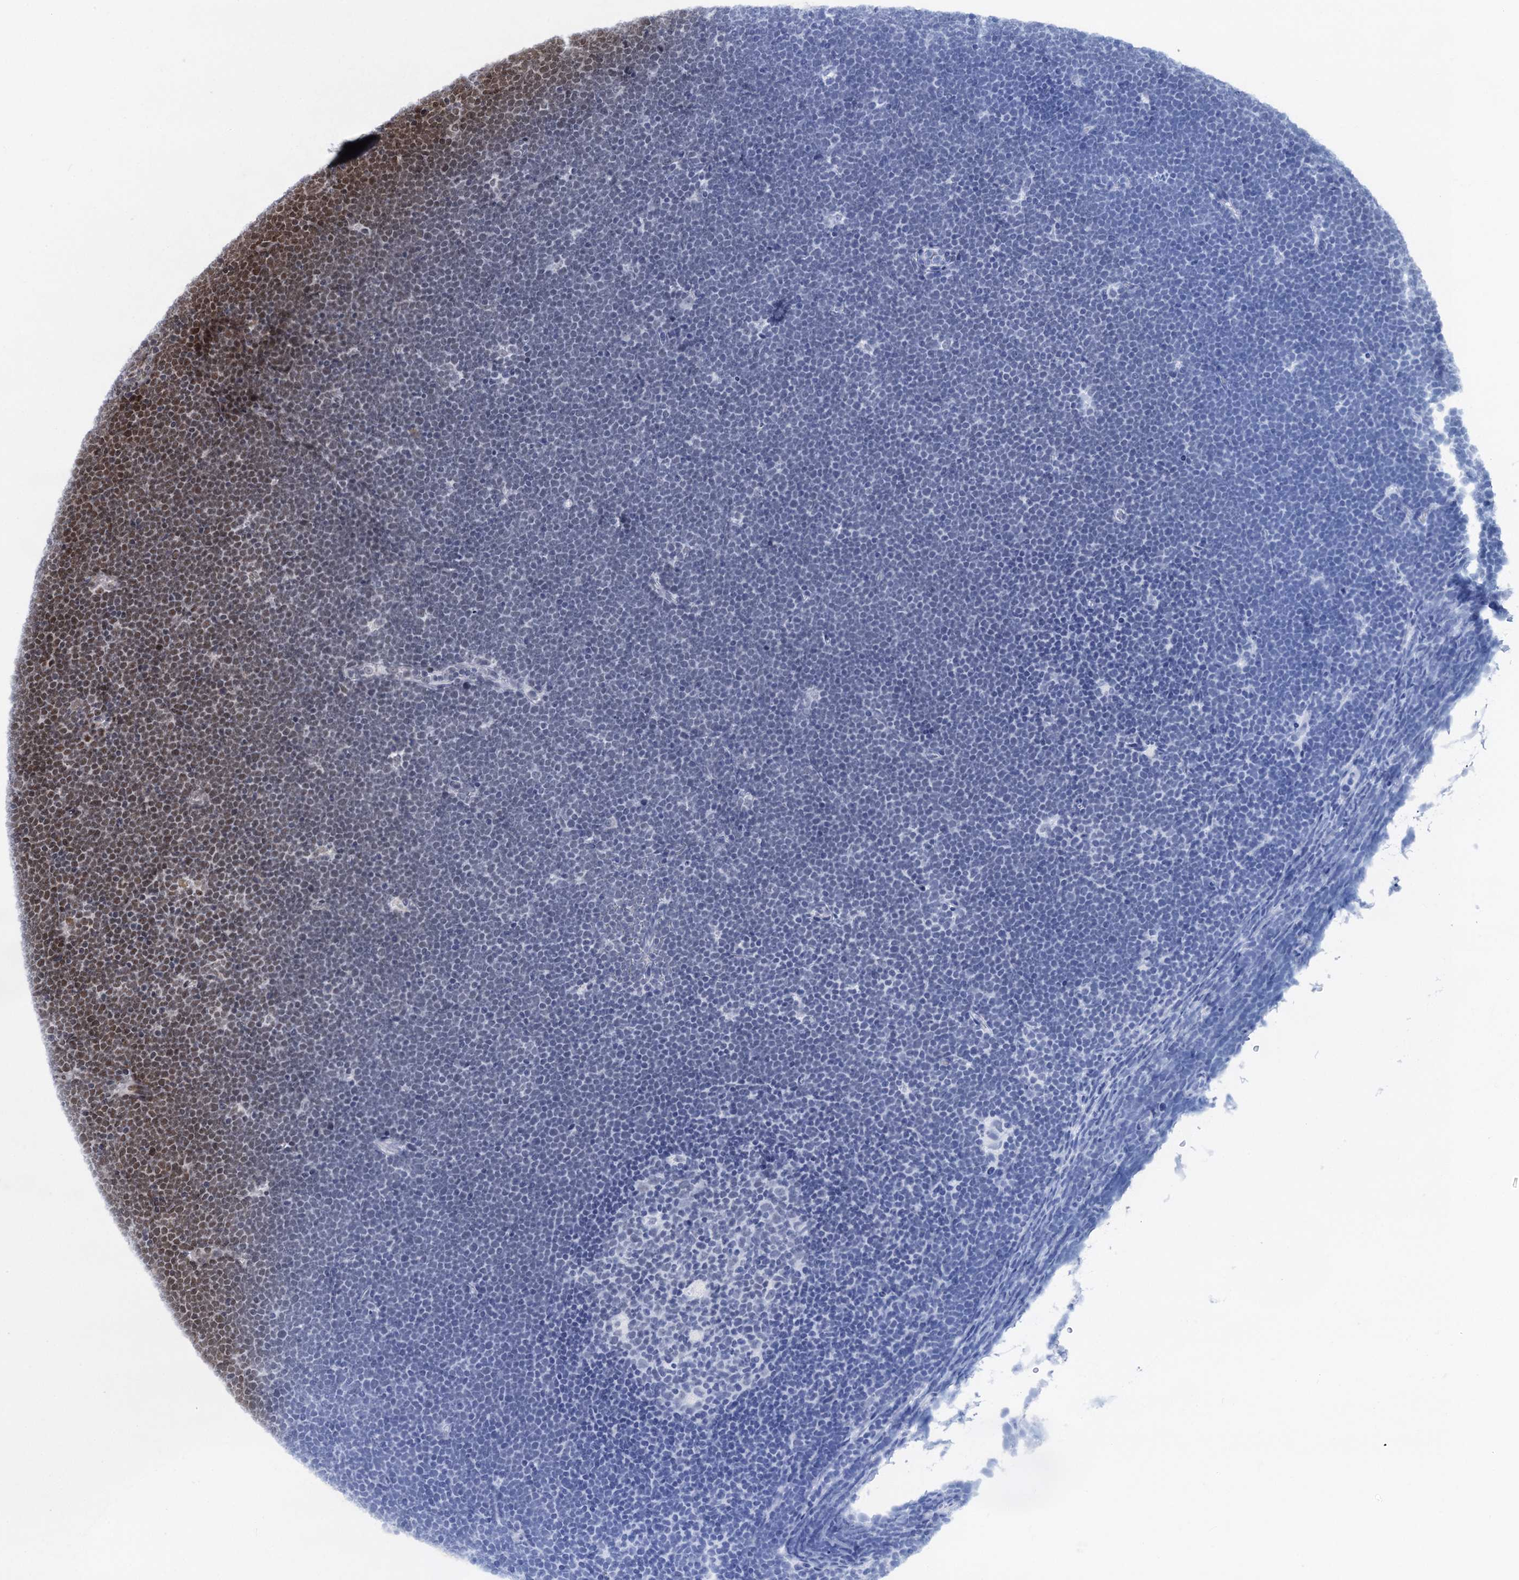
{"staining": {"intensity": "moderate", "quantity": "25%-75%", "location": "nuclear"}, "tissue": "lymphoma", "cell_type": "Tumor cells", "image_type": "cancer", "snomed": [{"axis": "morphology", "description": "Malignant lymphoma, non-Hodgkin's type, High grade"}, {"axis": "topography", "description": "Lymph node"}], "caption": "Immunohistochemical staining of lymphoma displays moderate nuclear protein expression in about 25%-75% of tumor cells. Using DAB (3,3'-diaminobenzidine) (brown) and hematoxylin (blue) stains, captured at high magnification using brightfield microscopy.", "gene": "ZCCHC10", "patient": {"sex": "male", "age": 13}}